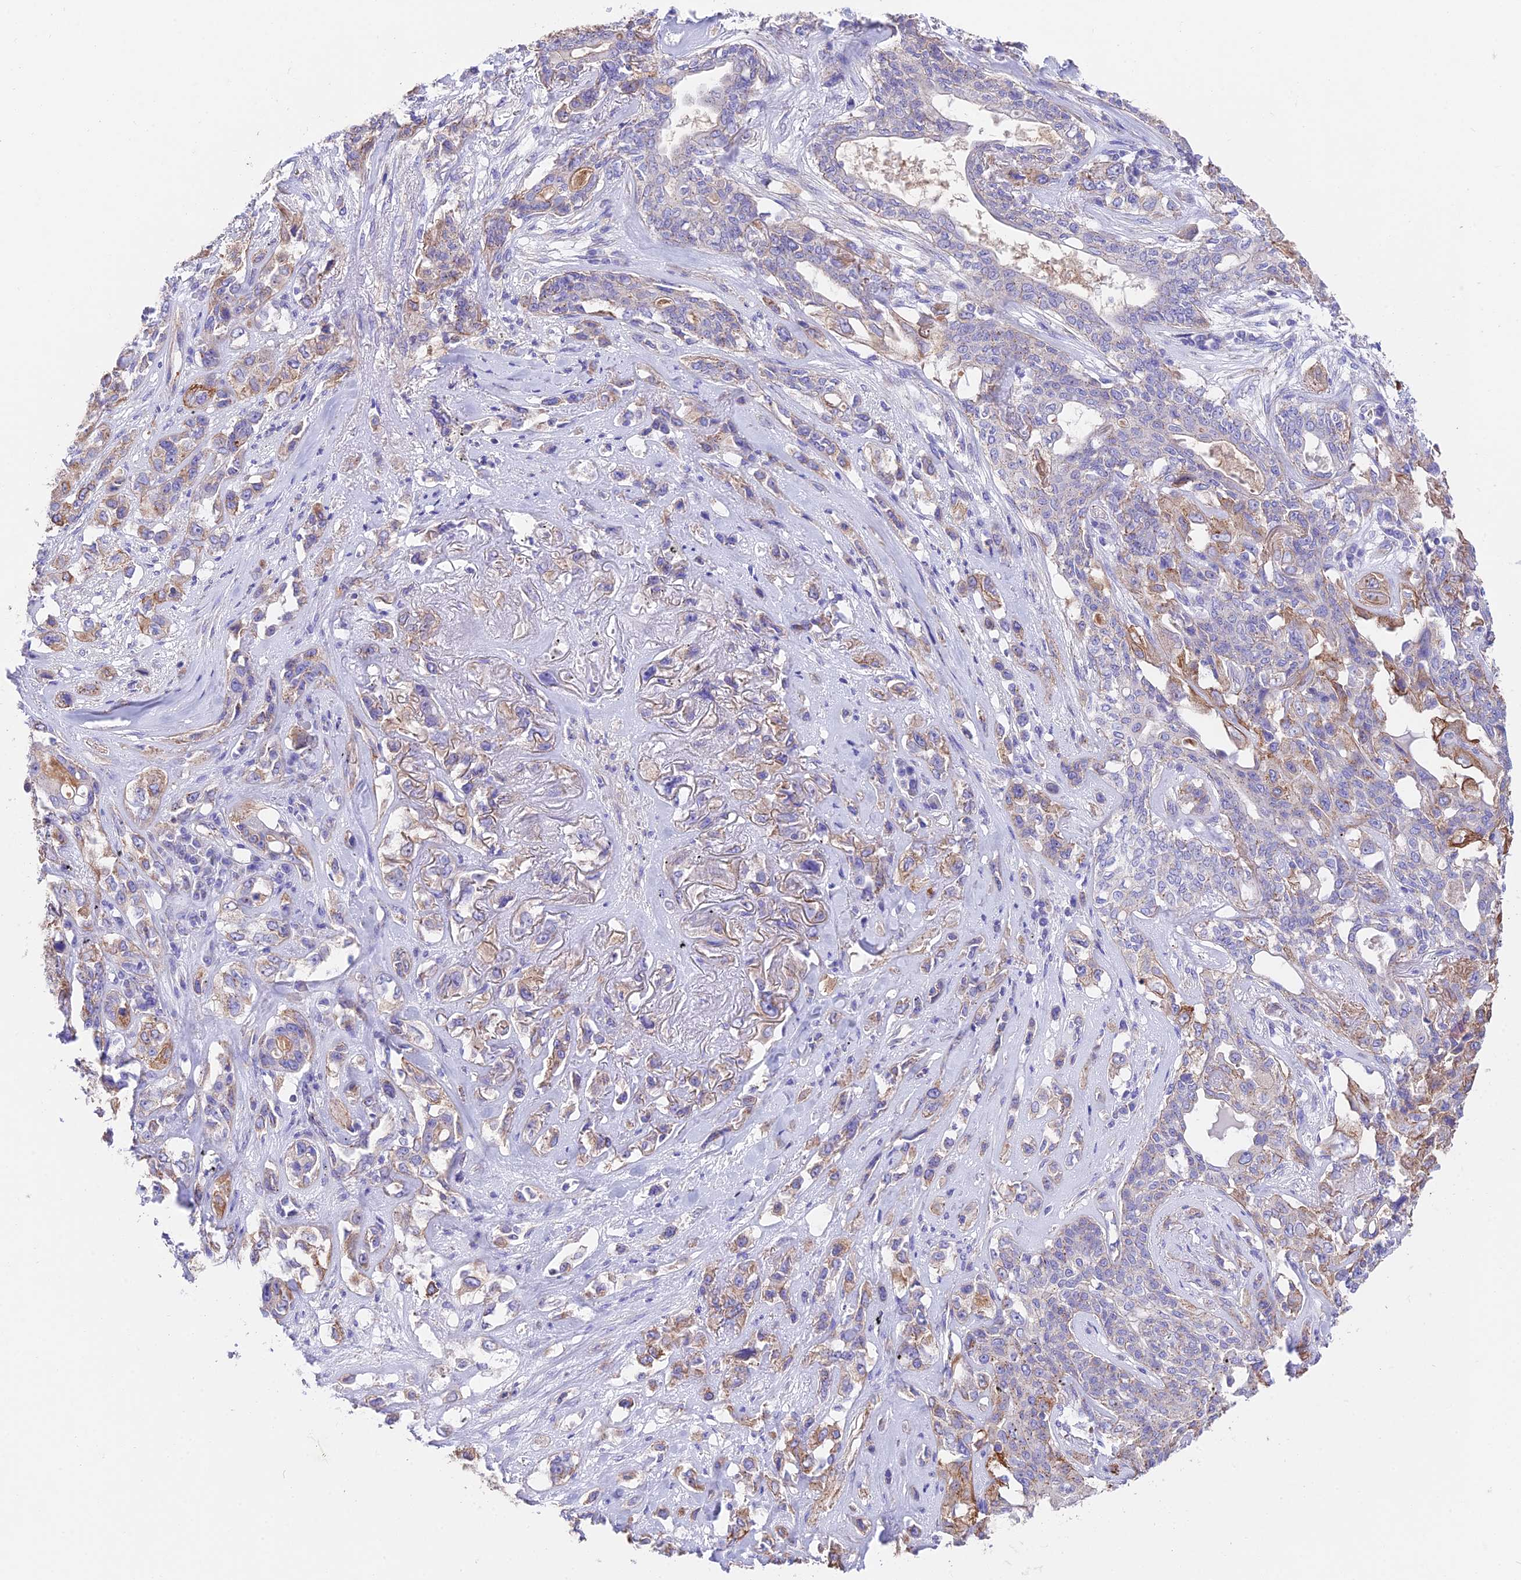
{"staining": {"intensity": "moderate", "quantity": "<25%", "location": "cytoplasmic/membranous"}, "tissue": "lung cancer", "cell_type": "Tumor cells", "image_type": "cancer", "snomed": [{"axis": "morphology", "description": "Squamous cell carcinoma, NOS"}, {"axis": "topography", "description": "Lung"}], "caption": "Protein staining demonstrates moderate cytoplasmic/membranous staining in approximately <25% of tumor cells in lung squamous cell carcinoma.", "gene": "QRFP", "patient": {"sex": "female", "age": 70}}